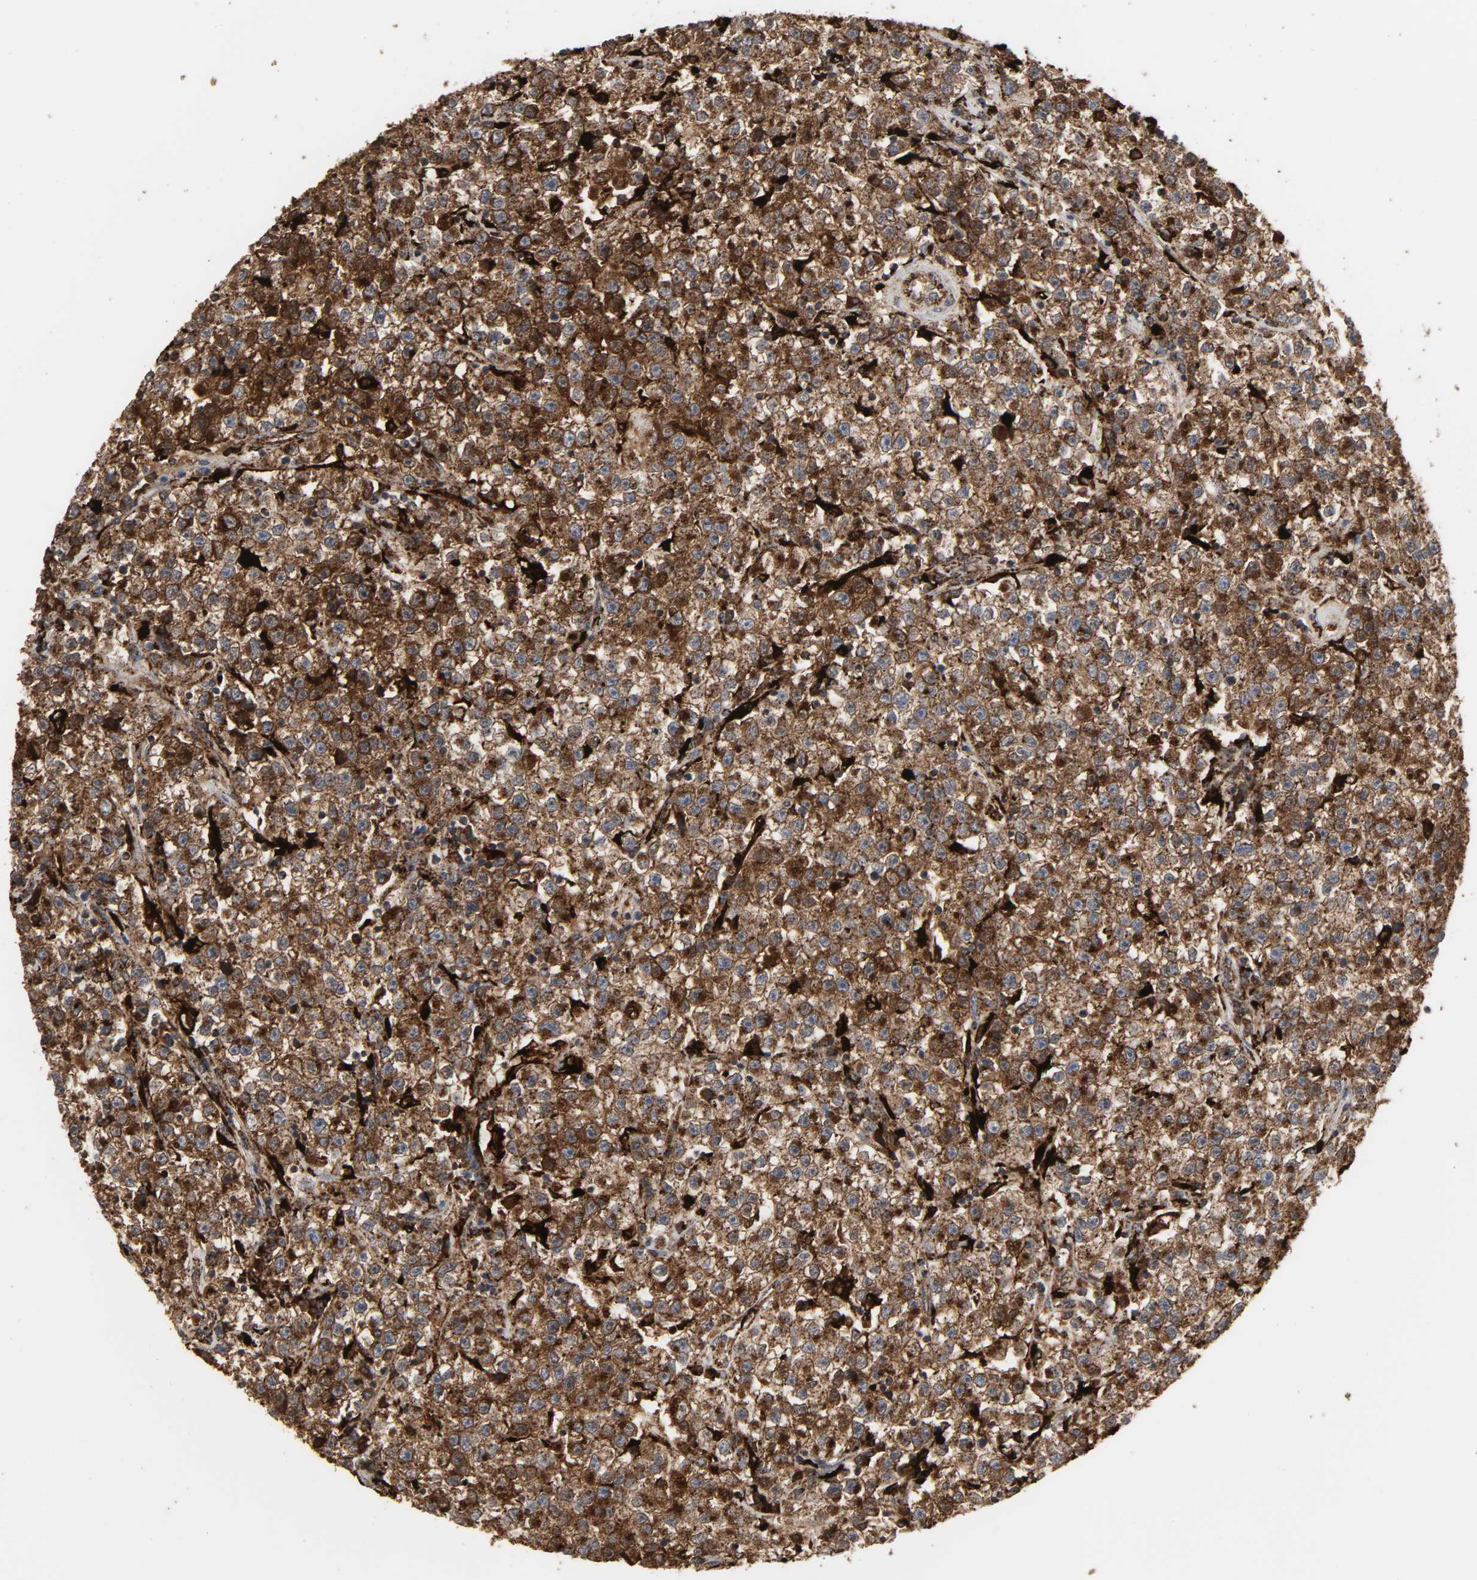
{"staining": {"intensity": "strong", "quantity": ">75%", "location": "cytoplasmic/membranous"}, "tissue": "testis cancer", "cell_type": "Tumor cells", "image_type": "cancer", "snomed": [{"axis": "morphology", "description": "Seminoma, NOS"}, {"axis": "topography", "description": "Testis"}], "caption": "The photomicrograph shows a brown stain indicating the presence of a protein in the cytoplasmic/membranous of tumor cells in seminoma (testis). The staining was performed using DAB (3,3'-diaminobenzidine) to visualize the protein expression in brown, while the nuclei were stained in blue with hematoxylin (Magnification: 20x).", "gene": "PSAP", "patient": {"sex": "male", "age": 22}}